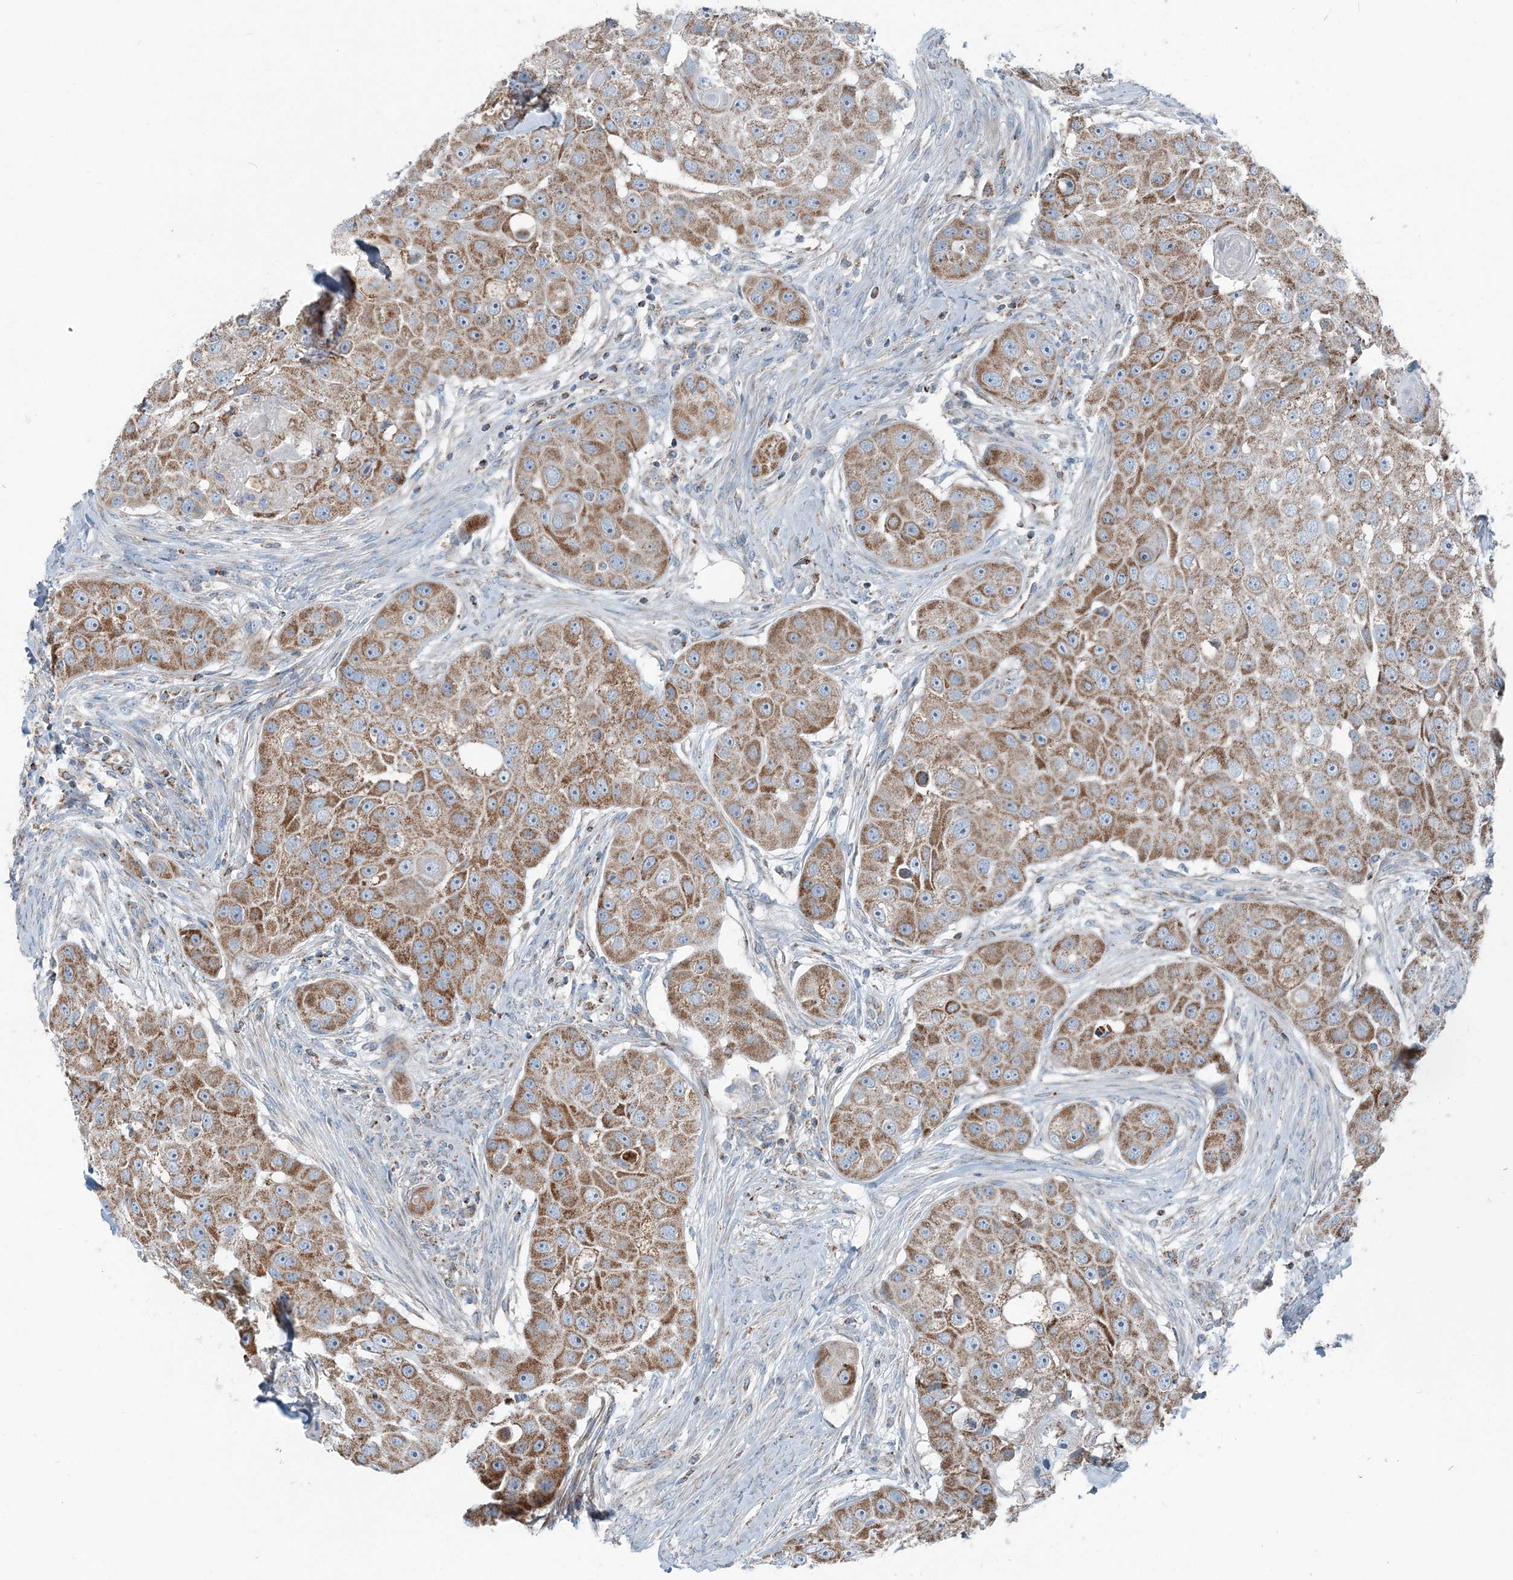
{"staining": {"intensity": "moderate", "quantity": ">75%", "location": "cytoplasmic/membranous"}, "tissue": "head and neck cancer", "cell_type": "Tumor cells", "image_type": "cancer", "snomed": [{"axis": "morphology", "description": "Normal tissue, NOS"}, {"axis": "morphology", "description": "Squamous cell carcinoma, NOS"}, {"axis": "topography", "description": "Skeletal muscle"}, {"axis": "topography", "description": "Head-Neck"}], "caption": "A medium amount of moderate cytoplasmic/membranous positivity is present in approximately >75% of tumor cells in head and neck squamous cell carcinoma tissue.", "gene": "INTU", "patient": {"sex": "male", "age": 51}}